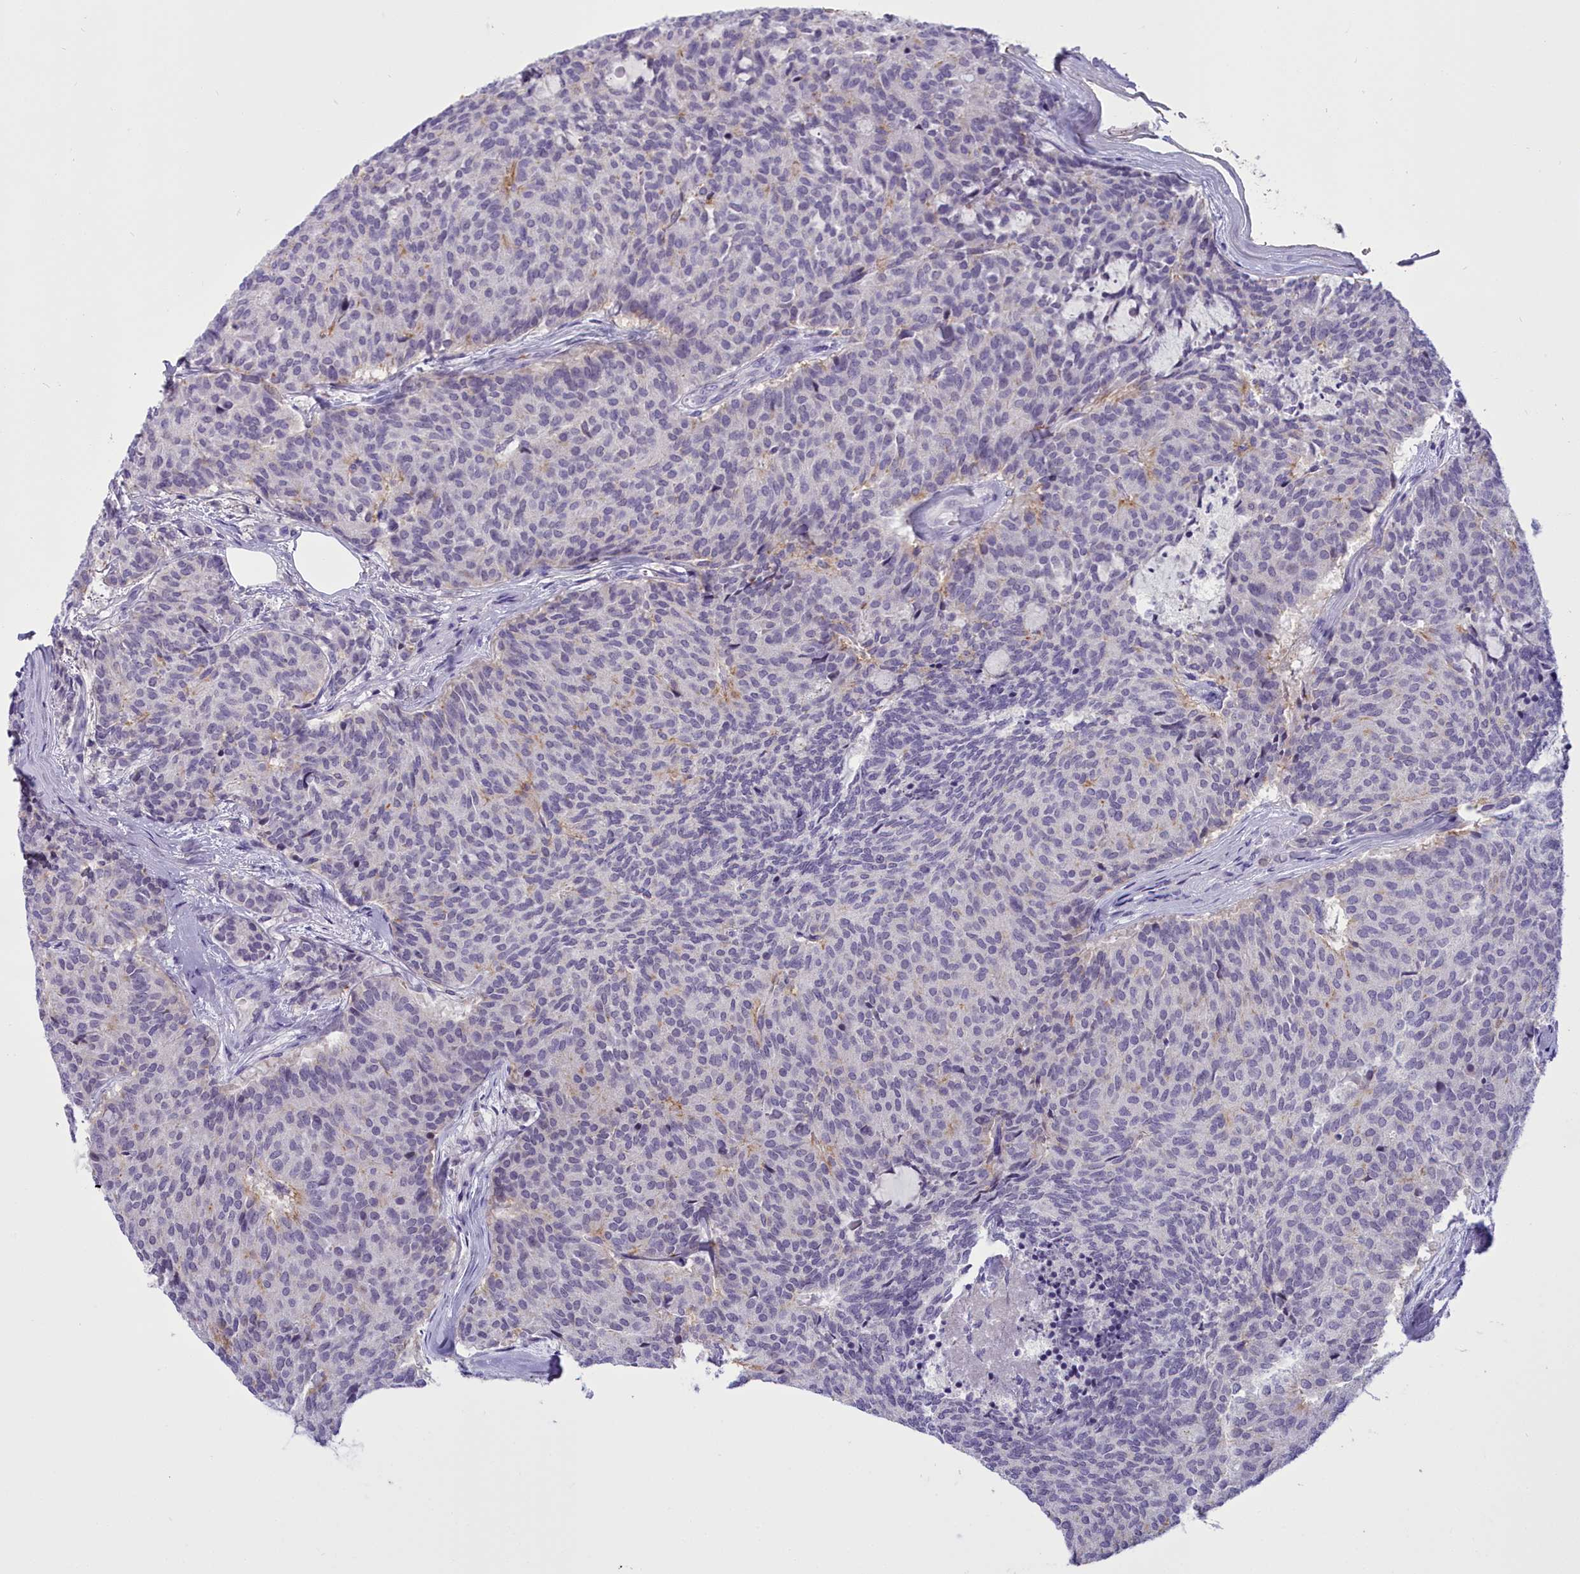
{"staining": {"intensity": "weak", "quantity": "<25%", "location": "cytoplasmic/membranous"}, "tissue": "carcinoid", "cell_type": "Tumor cells", "image_type": "cancer", "snomed": [{"axis": "morphology", "description": "Carcinoid, malignant, NOS"}, {"axis": "topography", "description": "Pancreas"}], "caption": "This histopathology image is of carcinoid stained with immunohistochemistry to label a protein in brown with the nuclei are counter-stained blue. There is no staining in tumor cells.", "gene": "OSTN", "patient": {"sex": "female", "age": 54}}